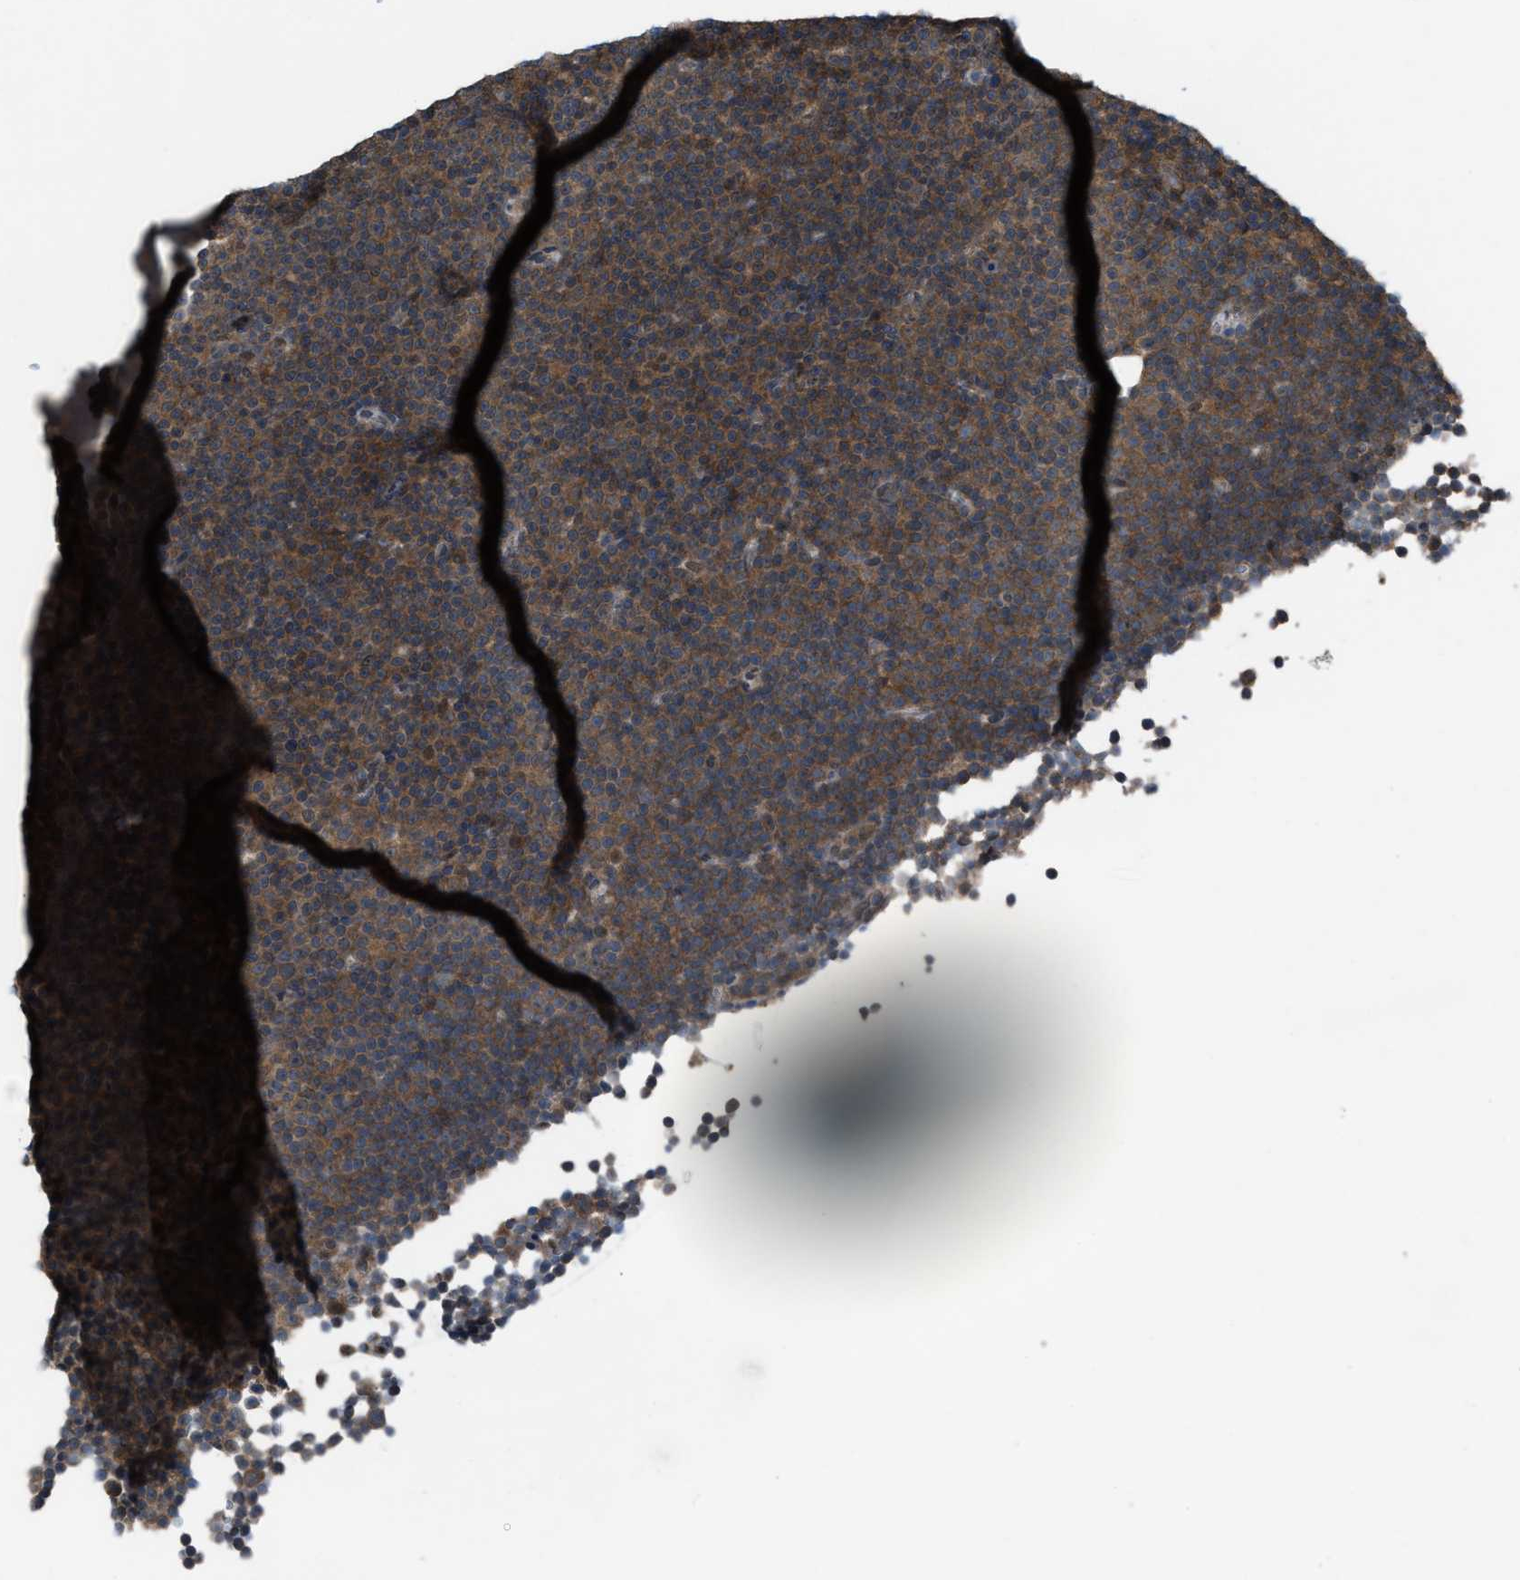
{"staining": {"intensity": "moderate", "quantity": ">75%", "location": "cytoplasmic/membranous"}, "tissue": "lymphoma", "cell_type": "Tumor cells", "image_type": "cancer", "snomed": [{"axis": "morphology", "description": "Malignant lymphoma, non-Hodgkin's type, Low grade"}, {"axis": "topography", "description": "Lymph node"}], "caption": "The photomicrograph exhibits staining of lymphoma, revealing moderate cytoplasmic/membranous protein expression (brown color) within tumor cells.", "gene": "PLAA", "patient": {"sex": "female", "age": 67}}